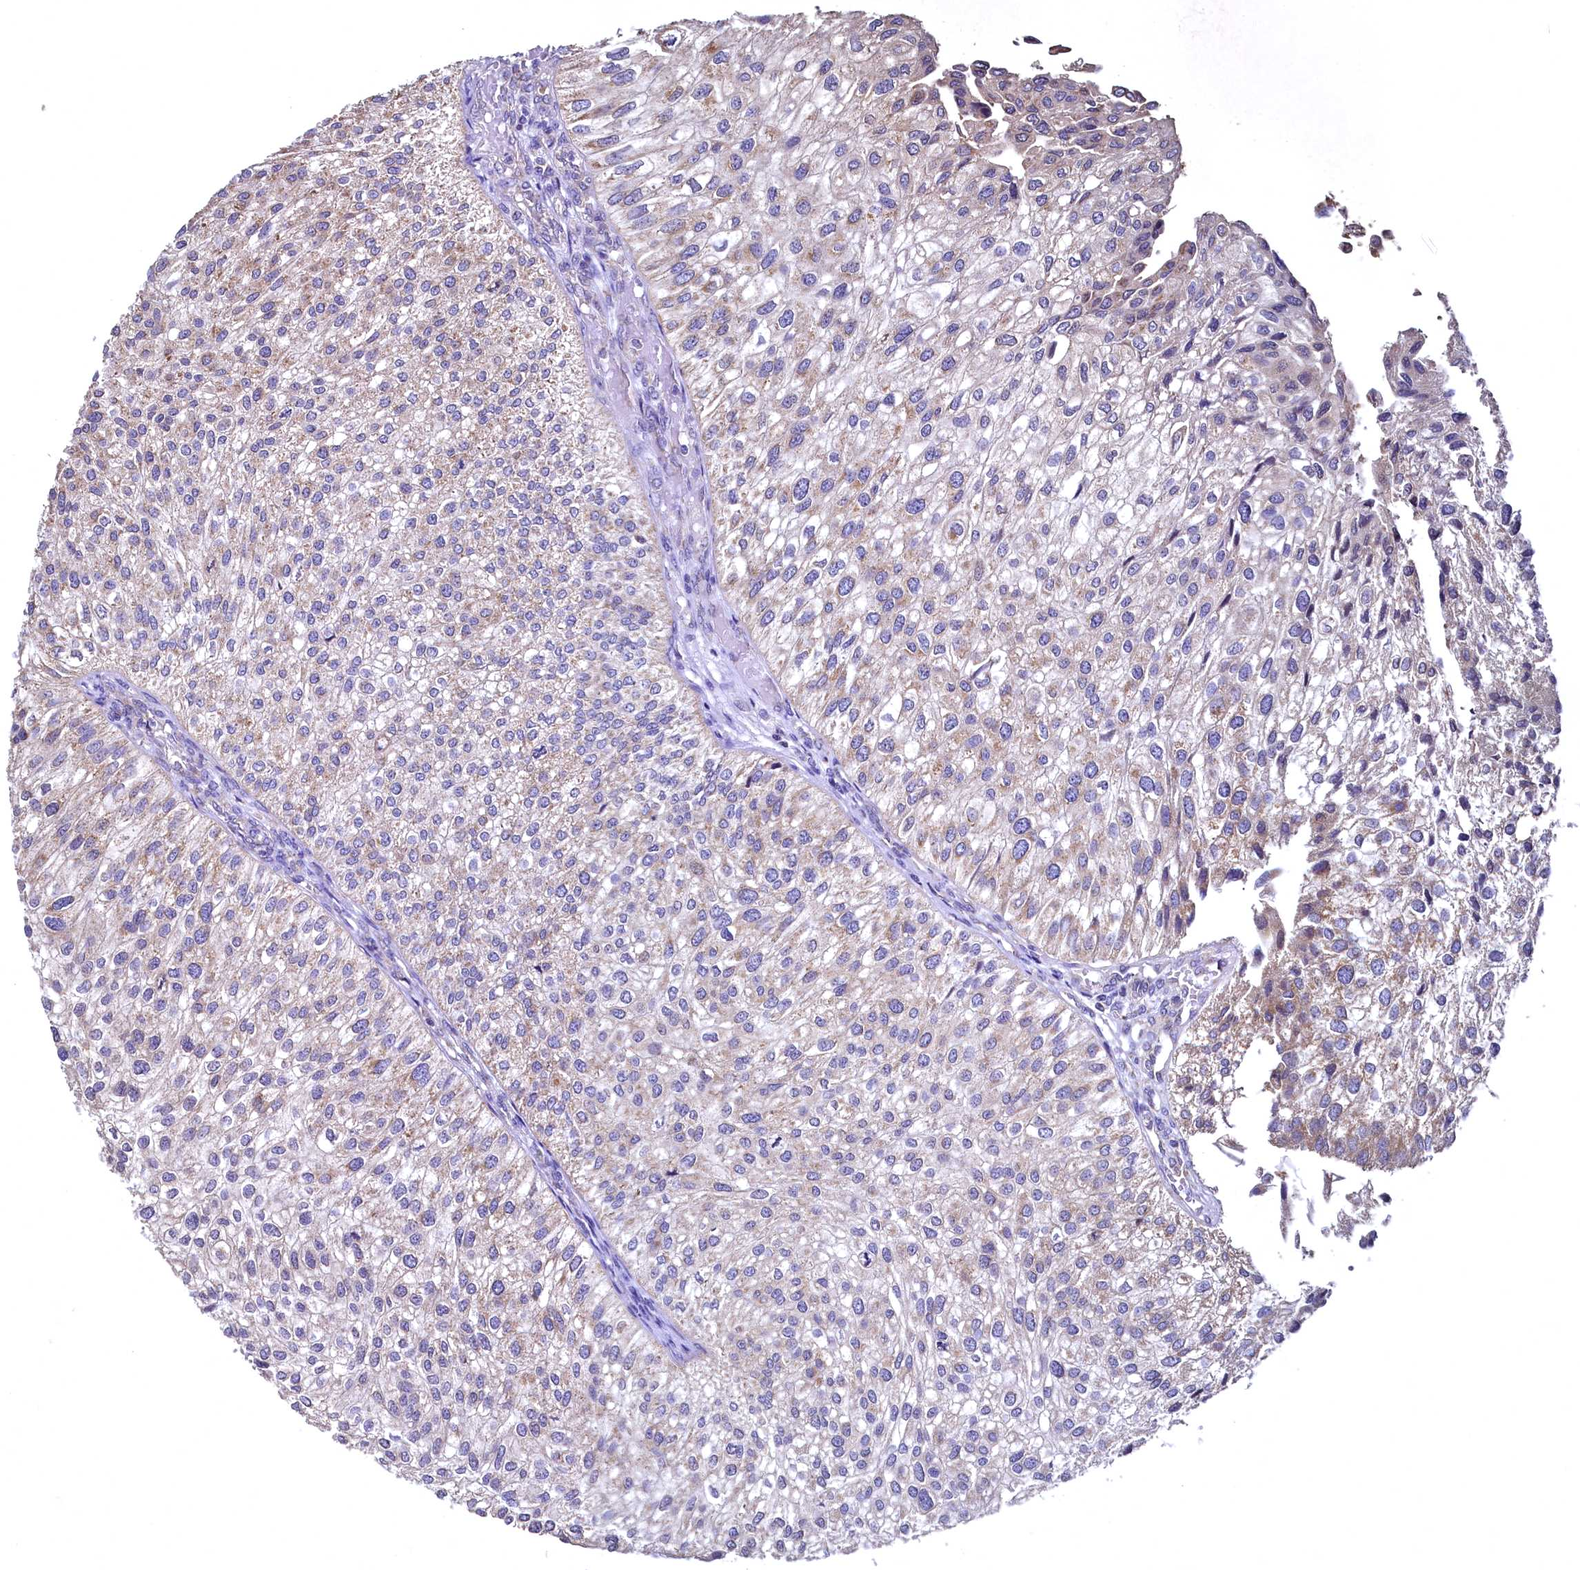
{"staining": {"intensity": "weak", "quantity": "<25%", "location": "cytoplasmic/membranous"}, "tissue": "urothelial cancer", "cell_type": "Tumor cells", "image_type": "cancer", "snomed": [{"axis": "morphology", "description": "Urothelial carcinoma, Low grade"}, {"axis": "topography", "description": "Urinary bladder"}], "caption": "This histopathology image is of urothelial cancer stained with IHC to label a protein in brown with the nuclei are counter-stained blue. There is no staining in tumor cells.", "gene": "MRPL57", "patient": {"sex": "female", "age": 89}}